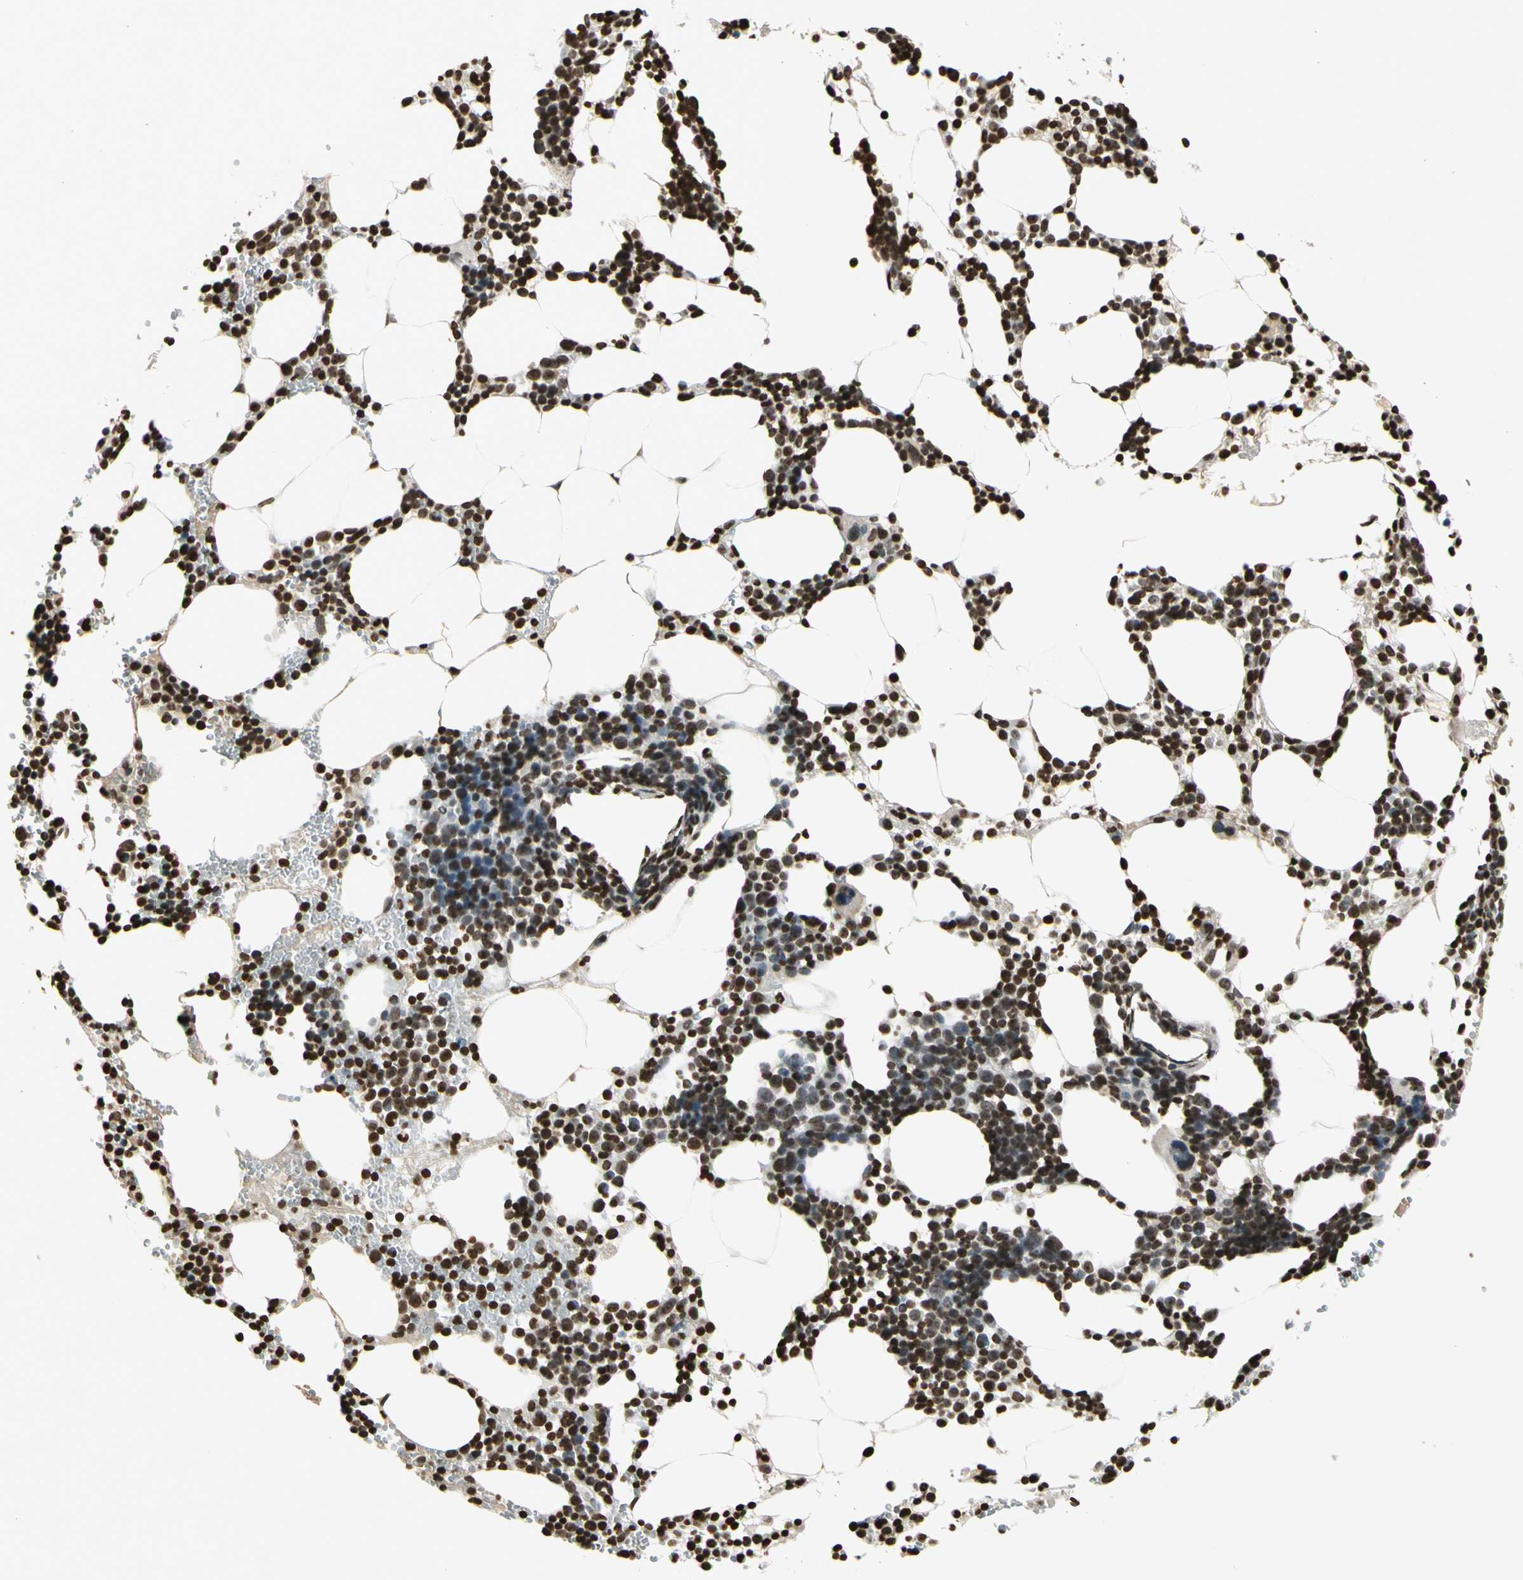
{"staining": {"intensity": "strong", "quantity": "25%-75%", "location": "nuclear"}, "tissue": "bone marrow", "cell_type": "Hematopoietic cells", "image_type": "normal", "snomed": [{"axis": "morphology", "description": "Normal tissue, NOS"}, {"axis": "morphology", "description": "Inflammation, NOS"}, {"axis": "topography", "description": "Bone marrow"}], "caption": "Human bone marrow stained with a brown dye shows strong nuclear positive expression in about 25%-75% of hematopoietic cells.", "gene": "RORA", "patient": {"sex": "male", "age": 42}}